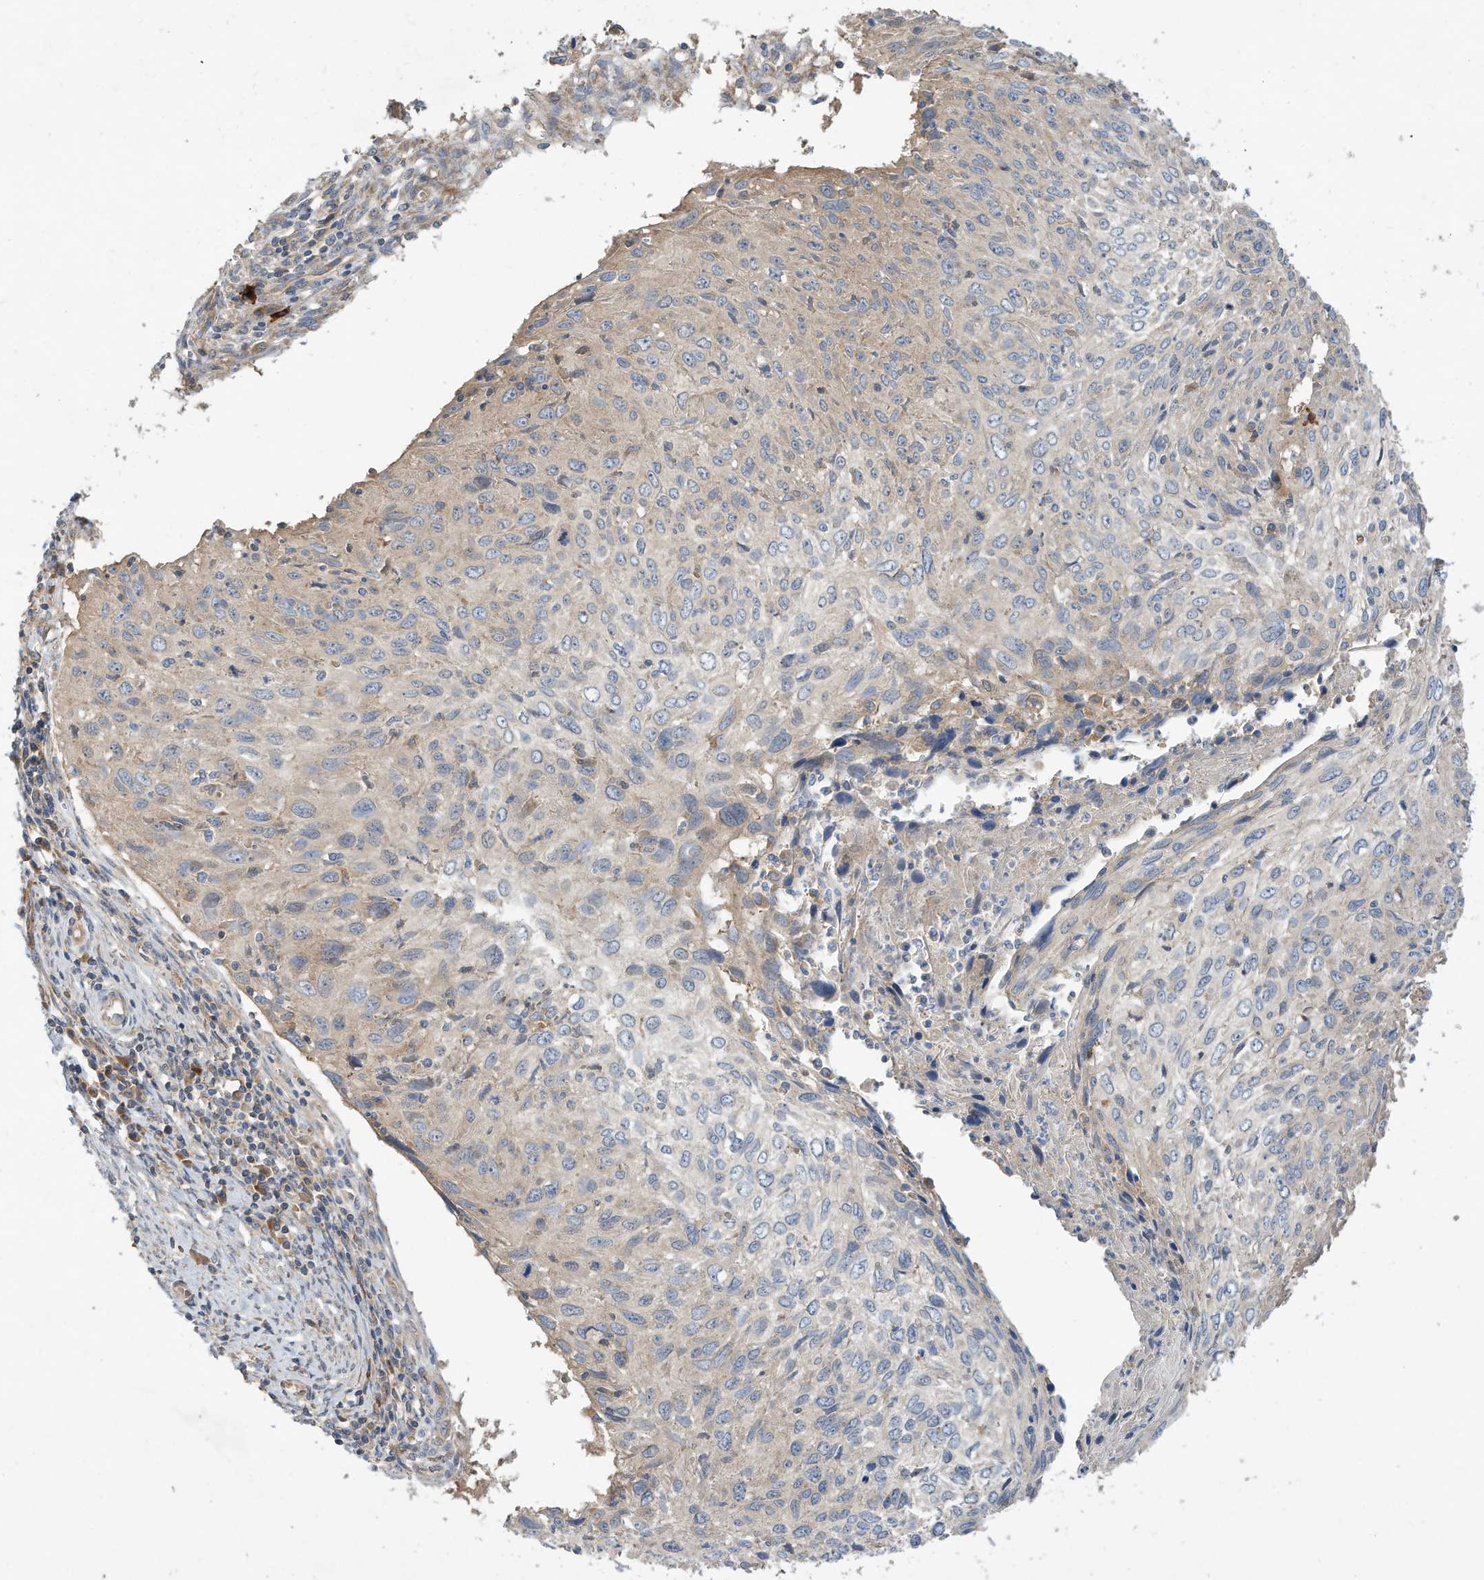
{"staining": {"intensity": "weak", "quantity": "<25%", "location": "cytoplasmic/membranous"}, "tissue": "cervical cancer", "cell_type": "Tumor cells", "image_type": "cancer", "snomed": [{"axis": "morphology", "description": "Squamous cell carcinoma, NOS"}, {"axis": "topography", "description": "Cervix"}], "caption": "Cervical squamous cell carcinoma stained for a protein using immunohistochemistry shows no staining tumor cells.", "gene": "CPAMD8", "patient": {"sex": "female", "age": 51}}